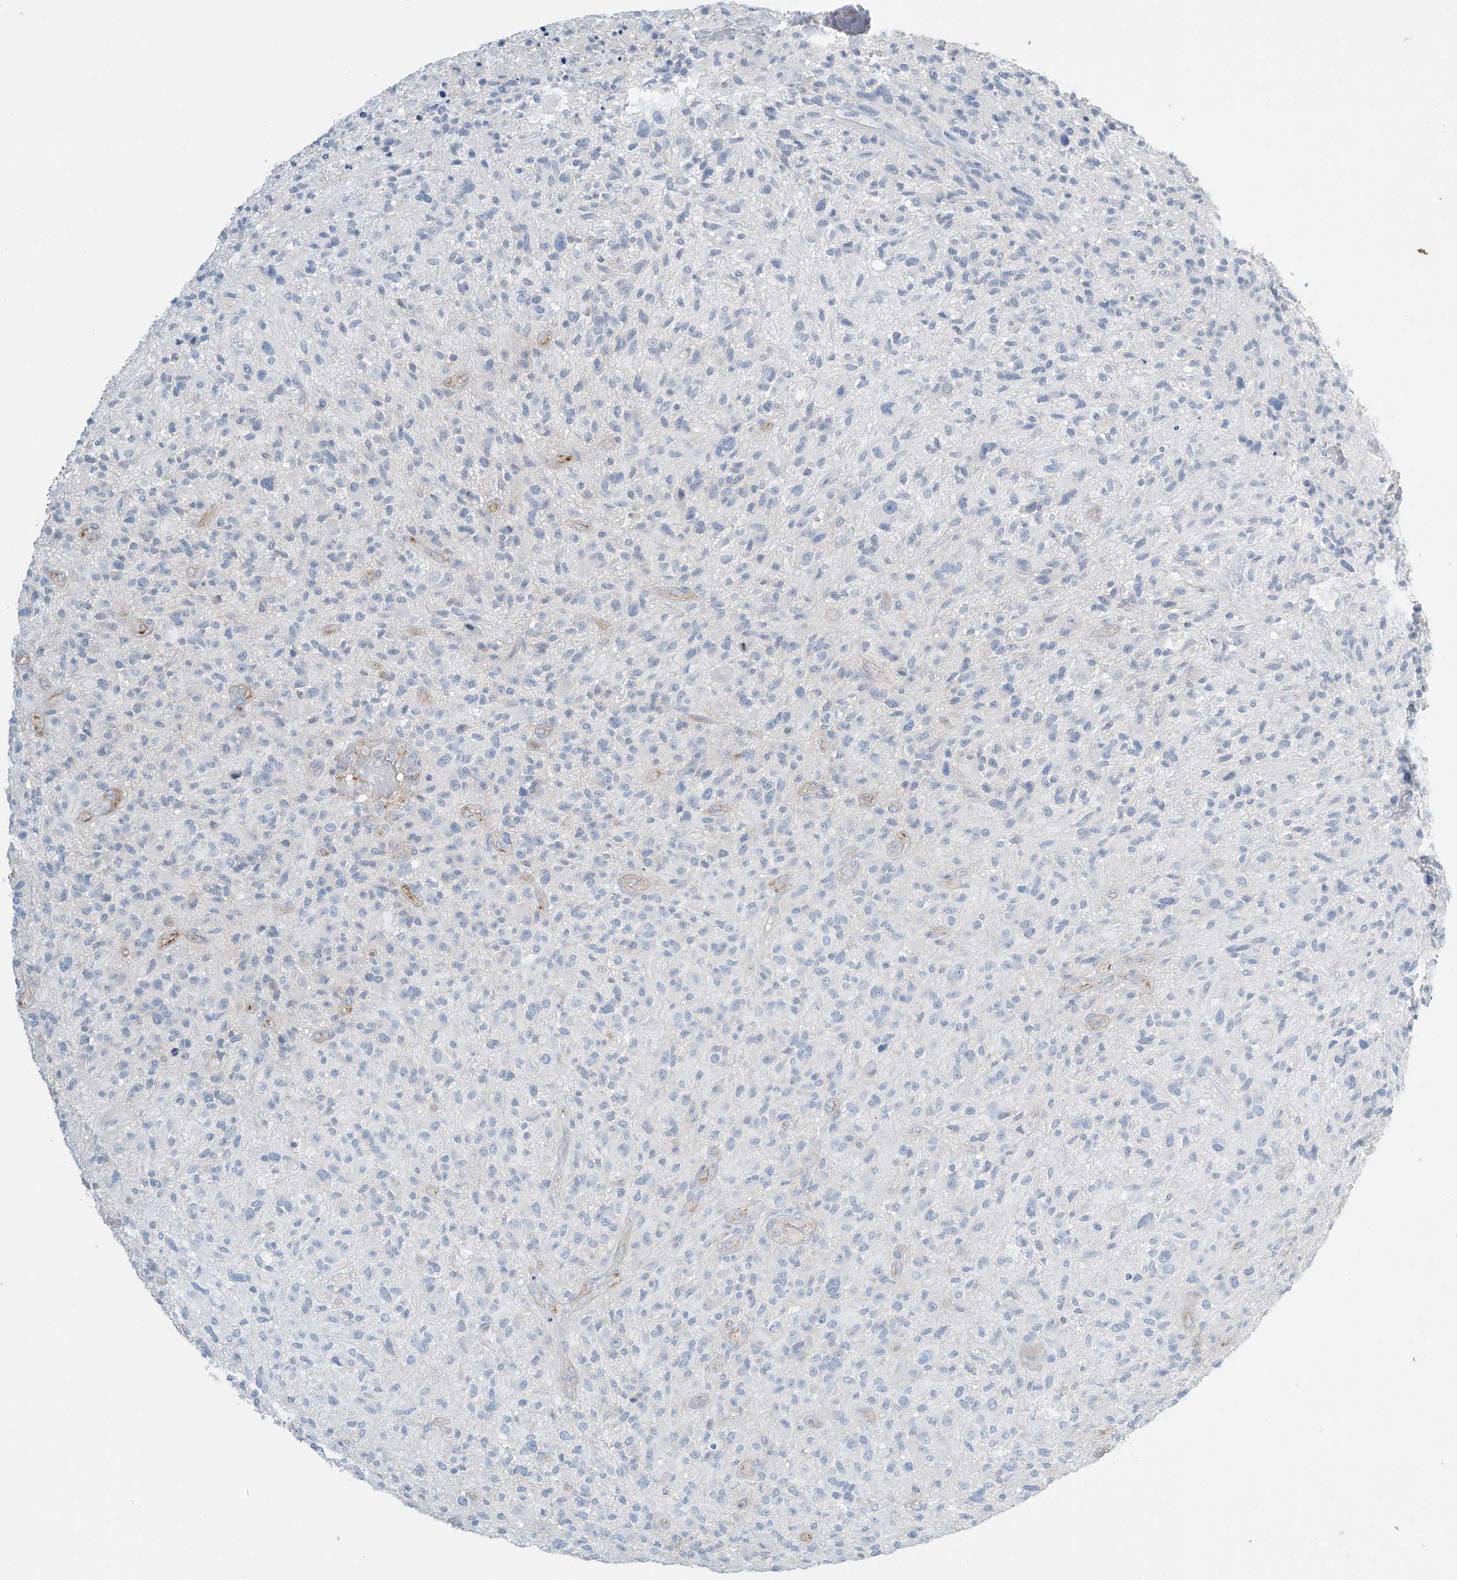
{"staining": {"intensity": "negative", "quantity": "none", "location": "none"}, "tissue": "glioma", "cell_type": "Tumor cells", "image_type": "cancer", "snomed": [{"axis": "morphology", "description": "Glioma, malignant, High grade"}, {"axis": "topography", "description": "Brain"}], "caption": "Glioma stained for a protein using immunohistochemistry shows no staining tumor cells.", "gene": "ZNF846", "patient": {"sex": "male", "age": 47}}